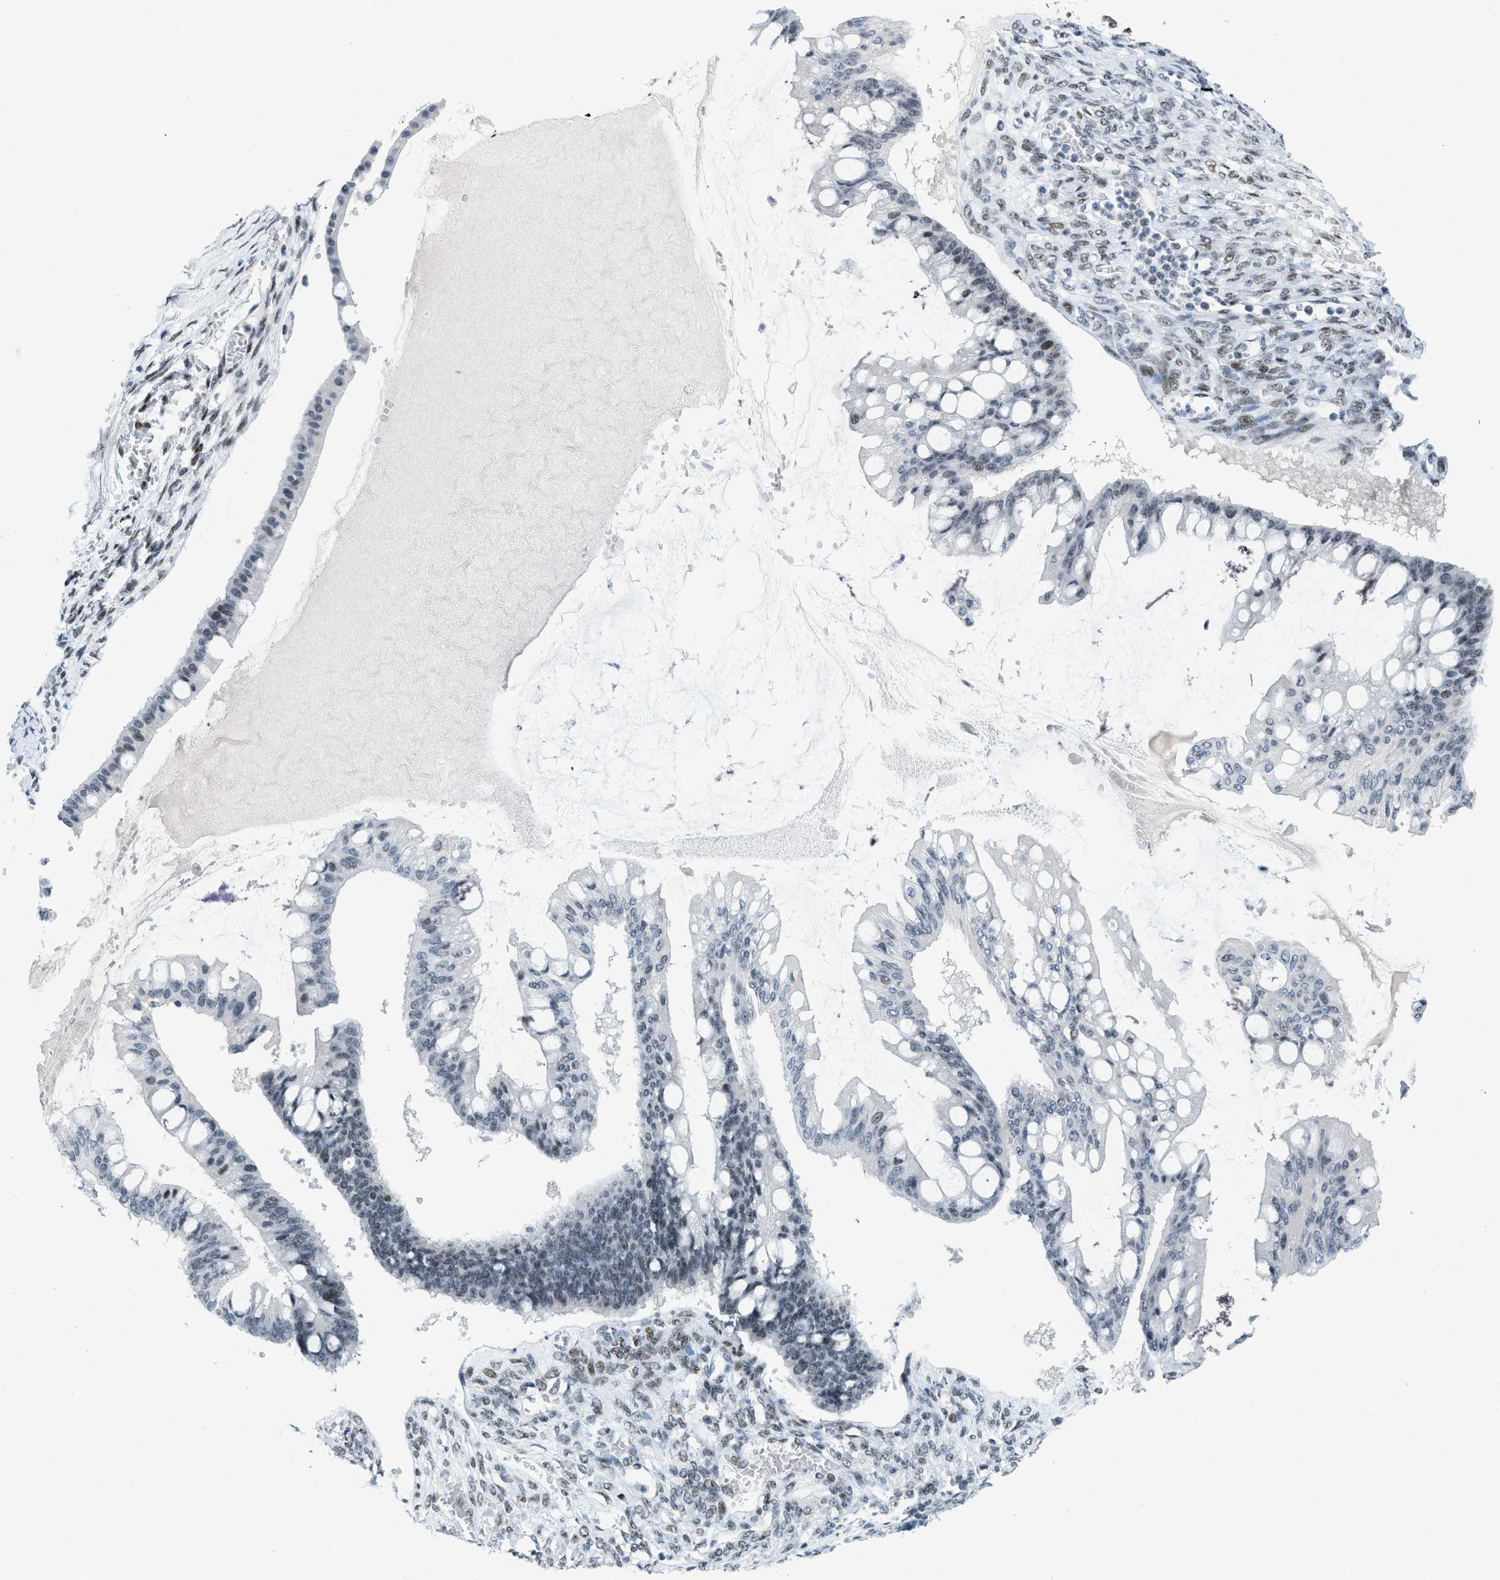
{"staining": {"intensity": "moderate", "quantity": "<25%", "location": "nuclear"}, "tissue": "ovarian cancer", "cell_type": "Tumor cells", "image_type": "cancer", "snomed": [{"axis": "morphology", "description": "Cystadenocarcinoma, mucinous, NOS"}, {"axis": "topography", "description": "Ovary"}], "caption": "Protein positivity by IHC shows moderate nuclear expression in approximately <25% of tumor cells in mucinous cystadenocarcinoma (ovarian).", "gene": "PBX1", "patient": {"sex": "female", "age": 73}}